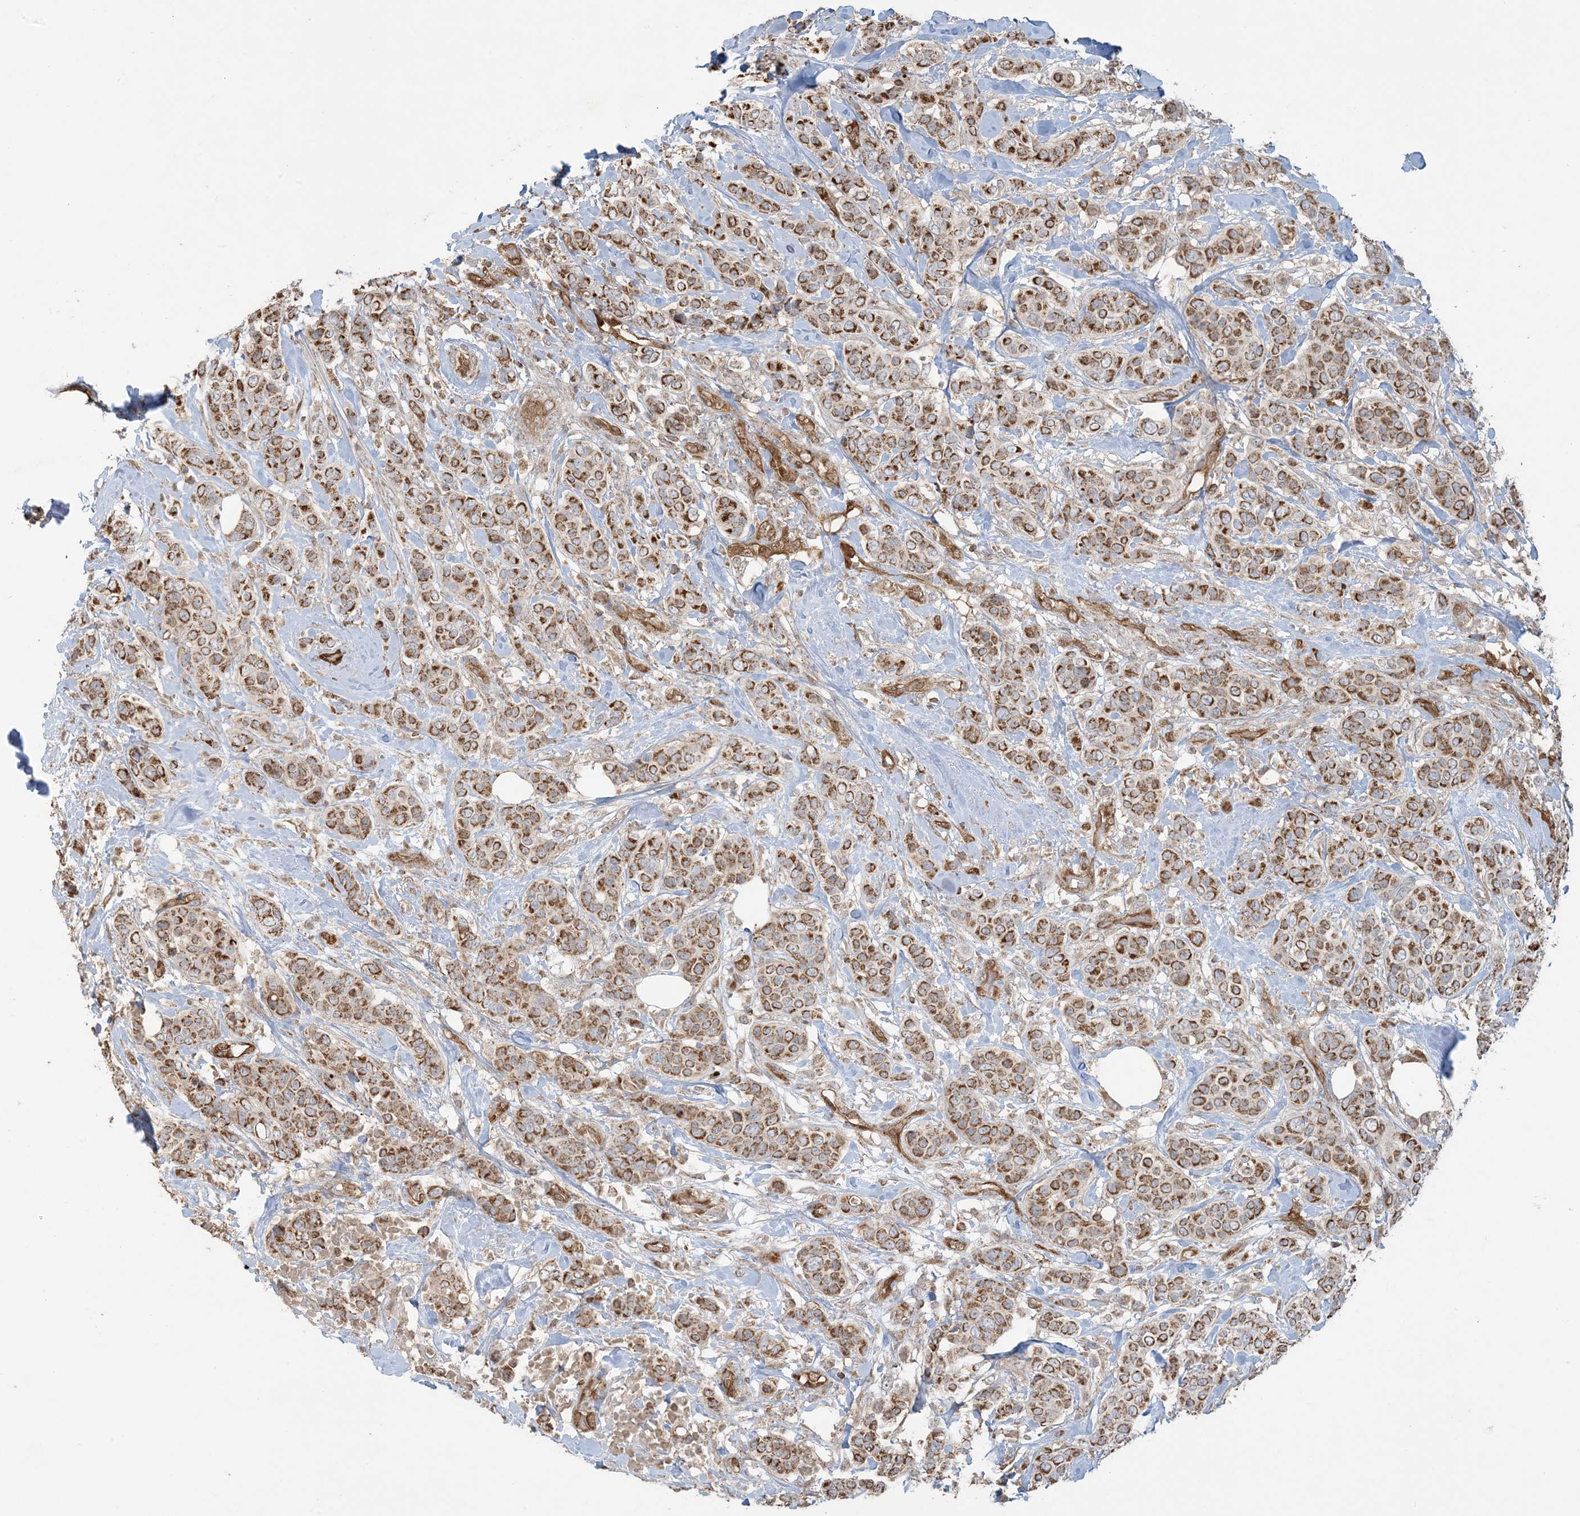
{"staining": {"intensity": "moderate", "quantity": ">75%", "location": "cytoplasmic/membranous"}, "tissue": "breast cancer", "cell_type": "Tumor cells", "image_type": "cancer", "snomed": [{"axis": "morphology", "description": "Lobular carcinoma"}, {"axis": "topography", "description": "Breast"}], "caption": "An immunohistochemistry photomicrograph of neoplastic tissue is shown. Protein staining in brown highlights moderate cytoplasmic/membranous positivity in breast cancer (lobular carcinoma) within tumor cells.", "gene": "PPM1F", "patient": {"sex": "female", "age": 51}}